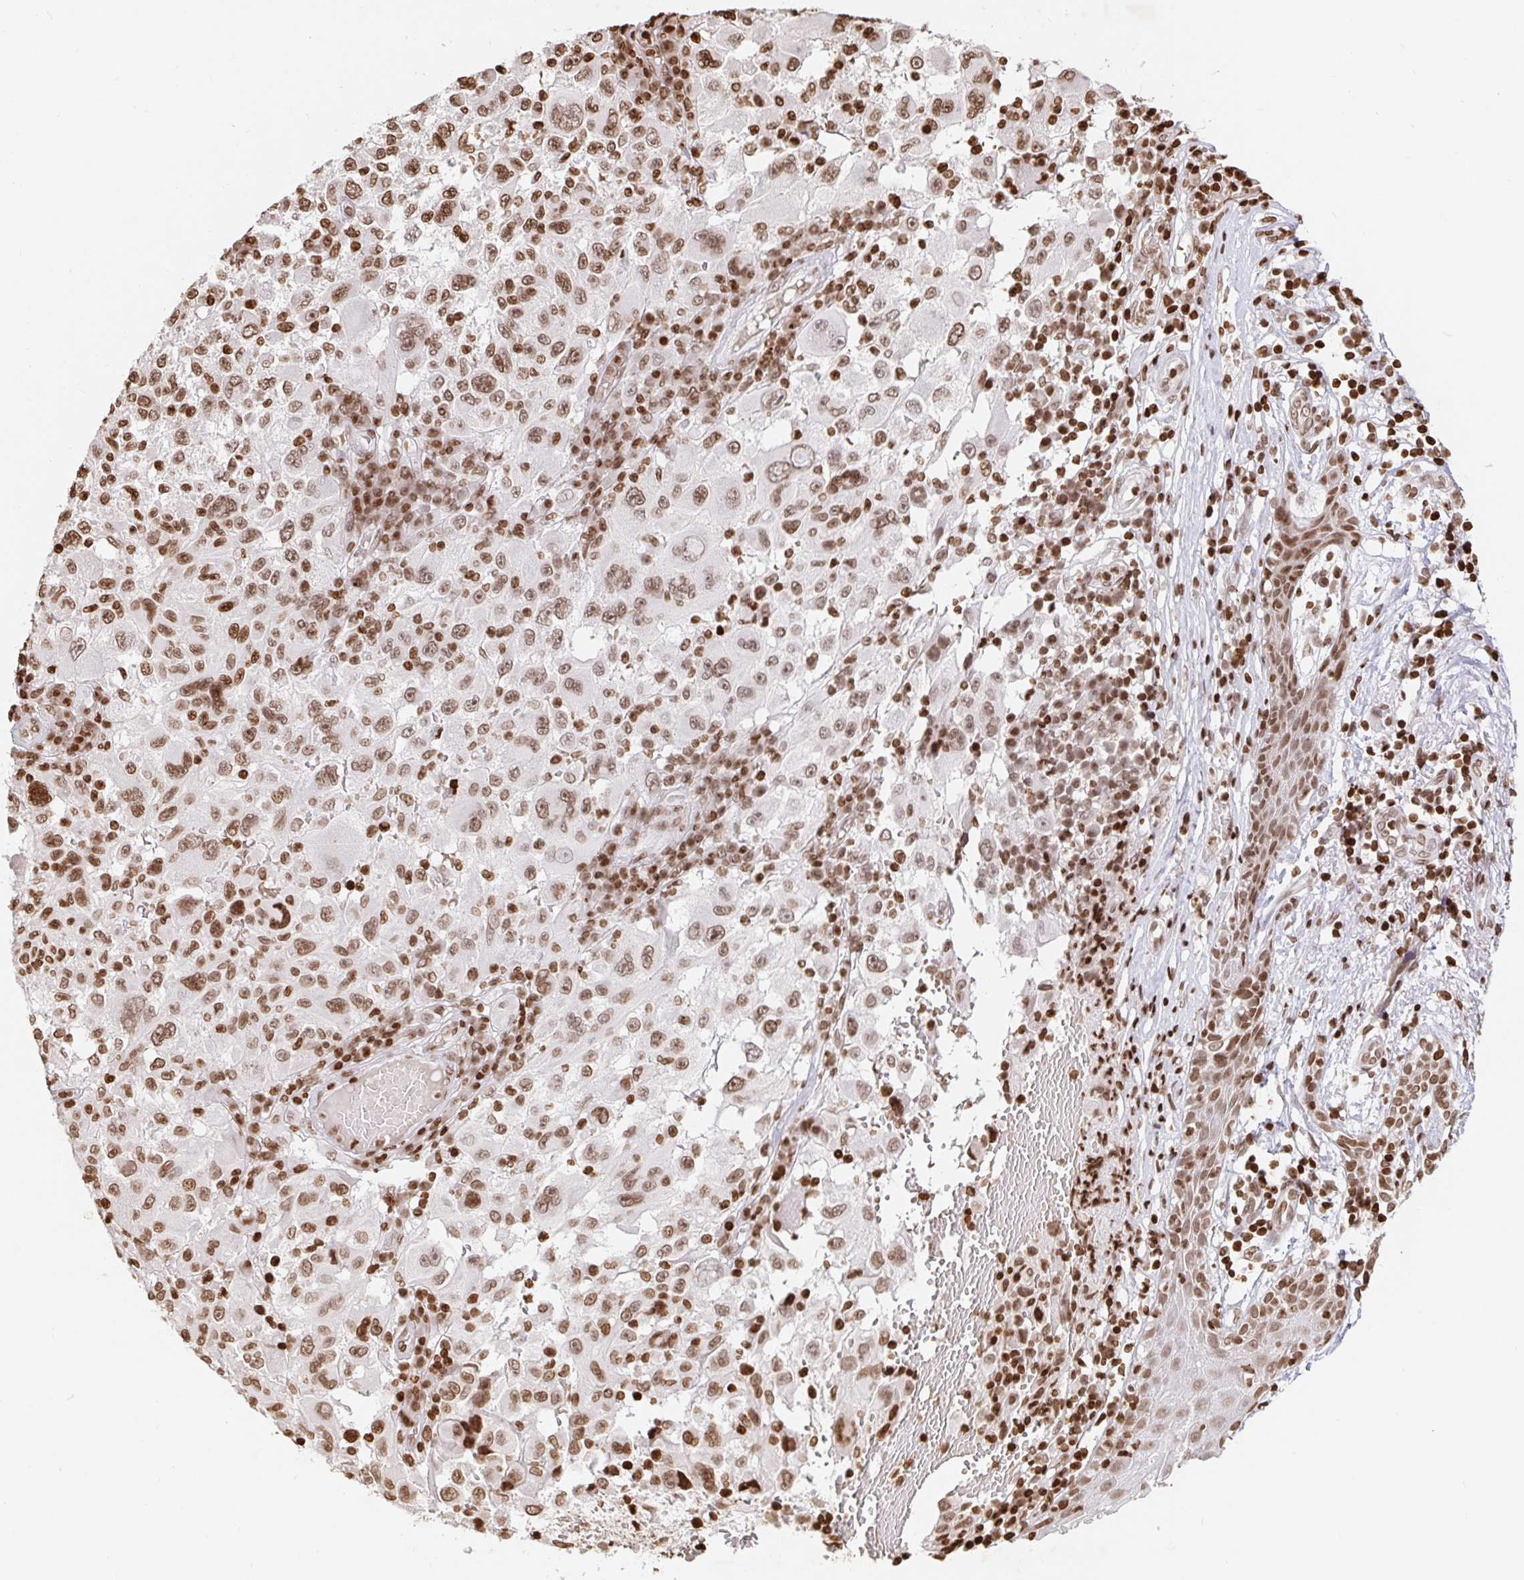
{"staining": {"intensity": "moderate", "quantity": ">75%", "location": "nuclear"}, "tissue": "melanoma", "cell_type": "Tumor cells", "image_type": "cancer", "snomed": [{"axis": "morphology", "description": "Malignant melanoma, NOS"}, {"axis": "topography", "description": "Skin"}], "caption": "This image reveals immunohistochemistry (IHC) staining of human melanoma, with medium moderate nuclear expression in approximately >75% of tumor cells.", "gene": "H2BC5", "patient": {"sex": "female", "age": 71}}